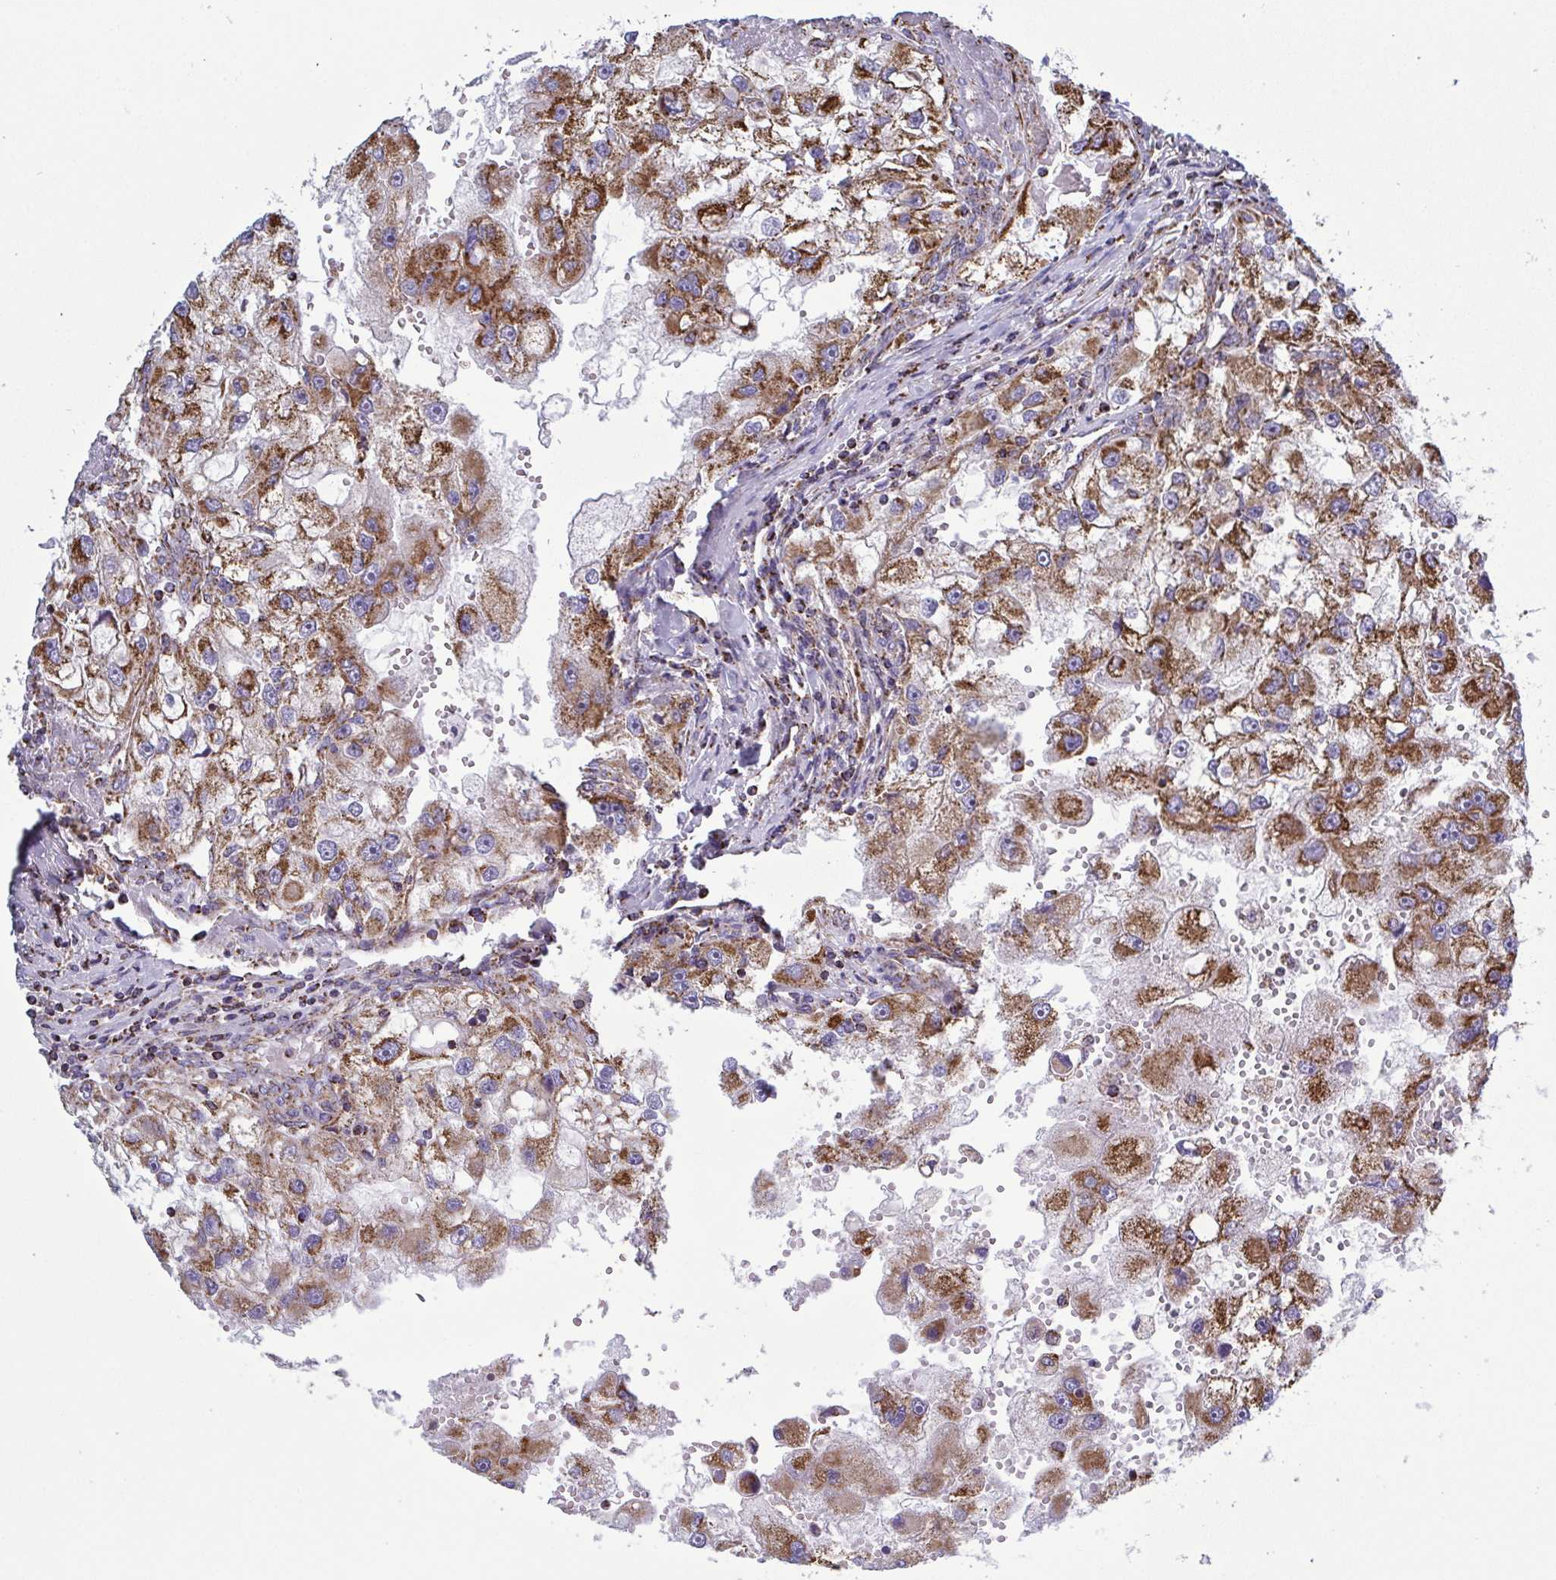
{"staining": {"intensity": "strong", "quantity": ">75%", "location": "cytoplasmic/membranous"}, "tissue": "renal cancer", "cell_type": "Tumor cells", "image_type": "cancer", "snomed": [{"axis": "morphology", "description": "Adenocarcinoma, NOS"}, {"axis": "topography", "description": "Kidney"}], "caption": "Protein analysis of adenocarcinoma (renal) tissue exhibits strong cytoplasmic/membranous positivity in approximately >75% of tumor cells. Nuclei are stained in blue.", "gene": "CSDE1", "patient": {"sex": "male", "age": 63}}